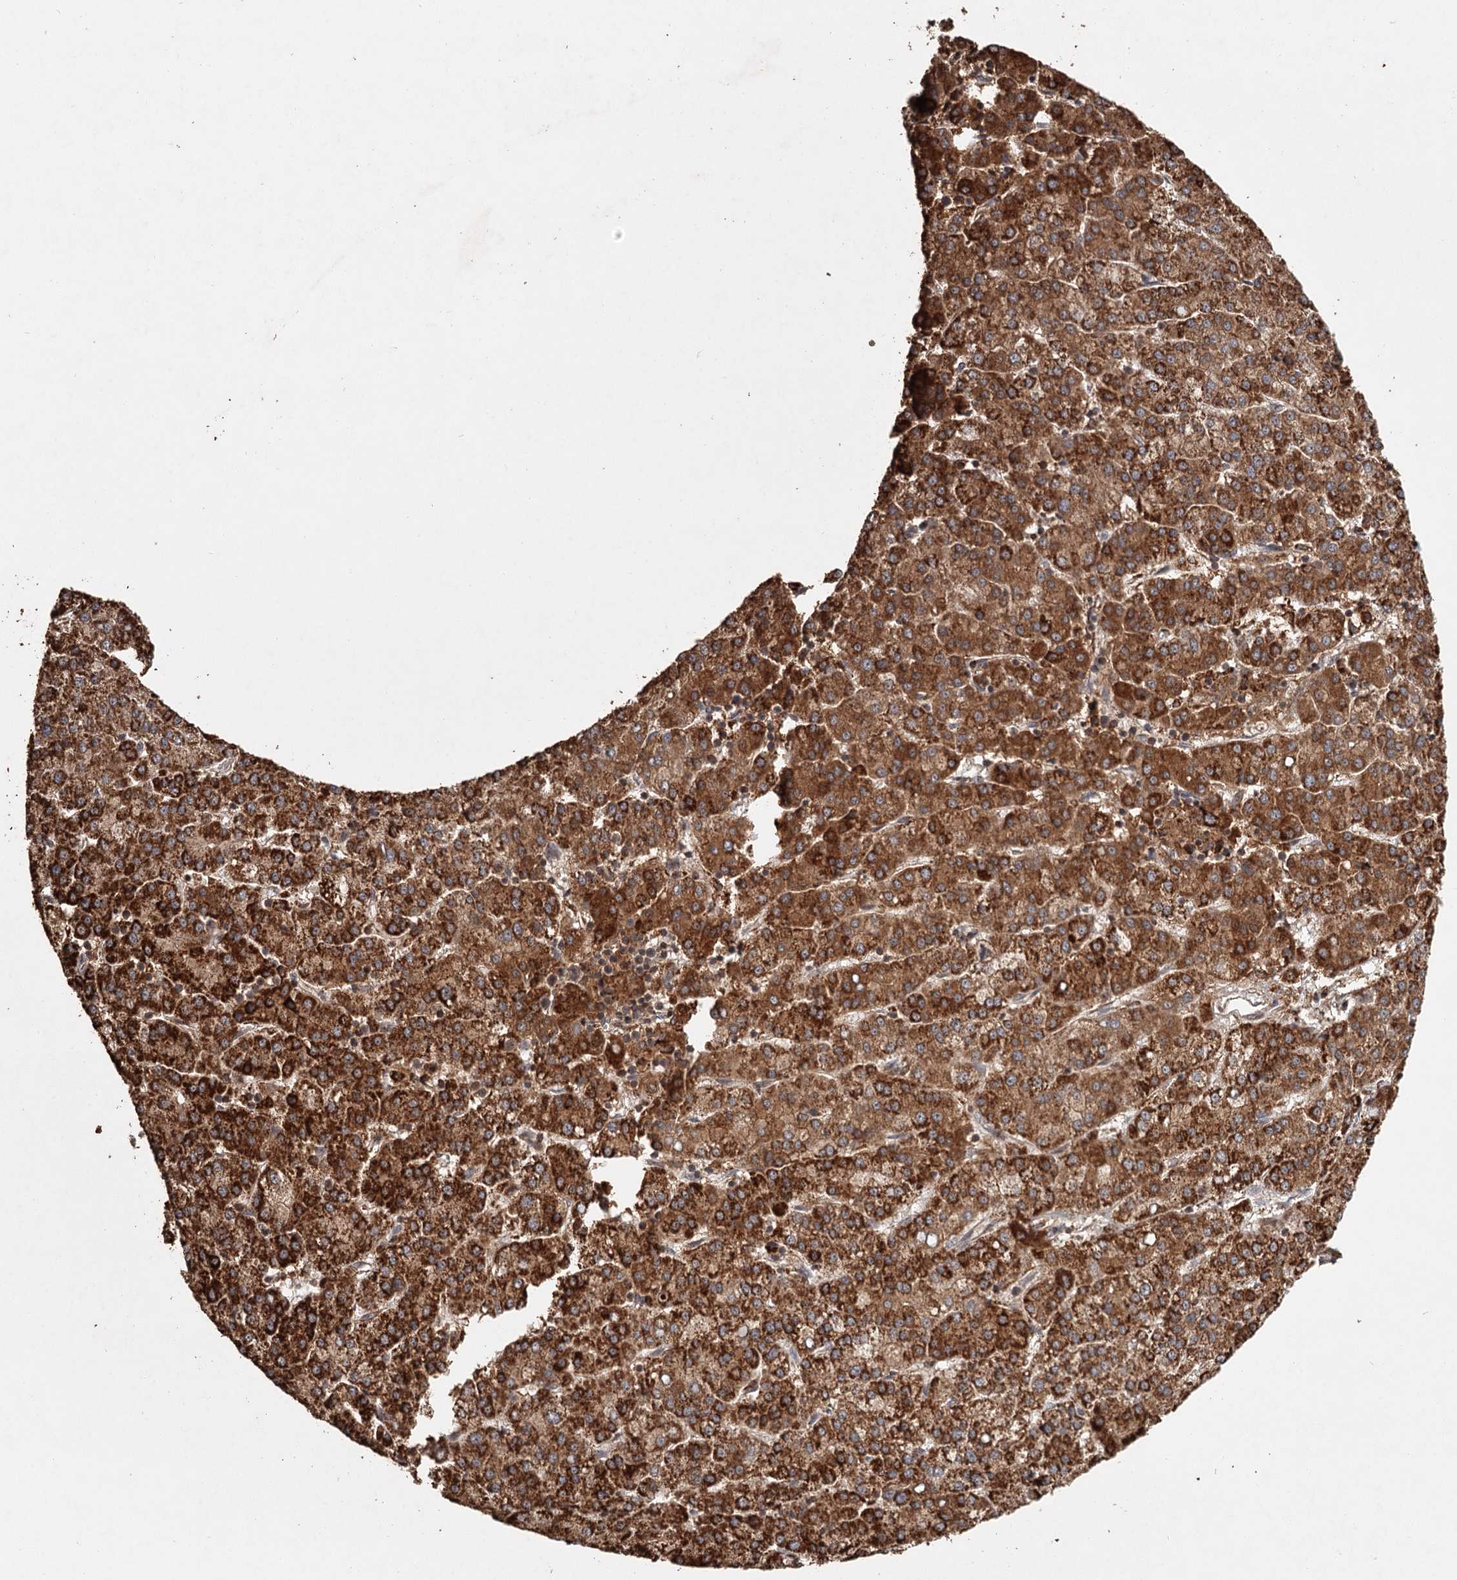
{"staining": {"intensity": "strong", "quantity": ">75%", "location": "cytoplasmic/membranous"}, "tissue": "liver cancer", "cell_type": "Tumor cells", "image_type": "cancer", "snomed": [{"axis": "morphology", "description": "Carcinoma, Hepatocellular, NOS"}, {"axis": "topography", "description": "Liver"}], "caption": "Immunohistochemistry histopathology image of liver cancer (hepatocellular carcinoma) stained for a protein (brown), which demonstrates high levels of strong cytoplasmic/membranous staining in about >75% of tumor cells.", "gene": "FAXC", "patient": {"sex": "female", "age": 58}}